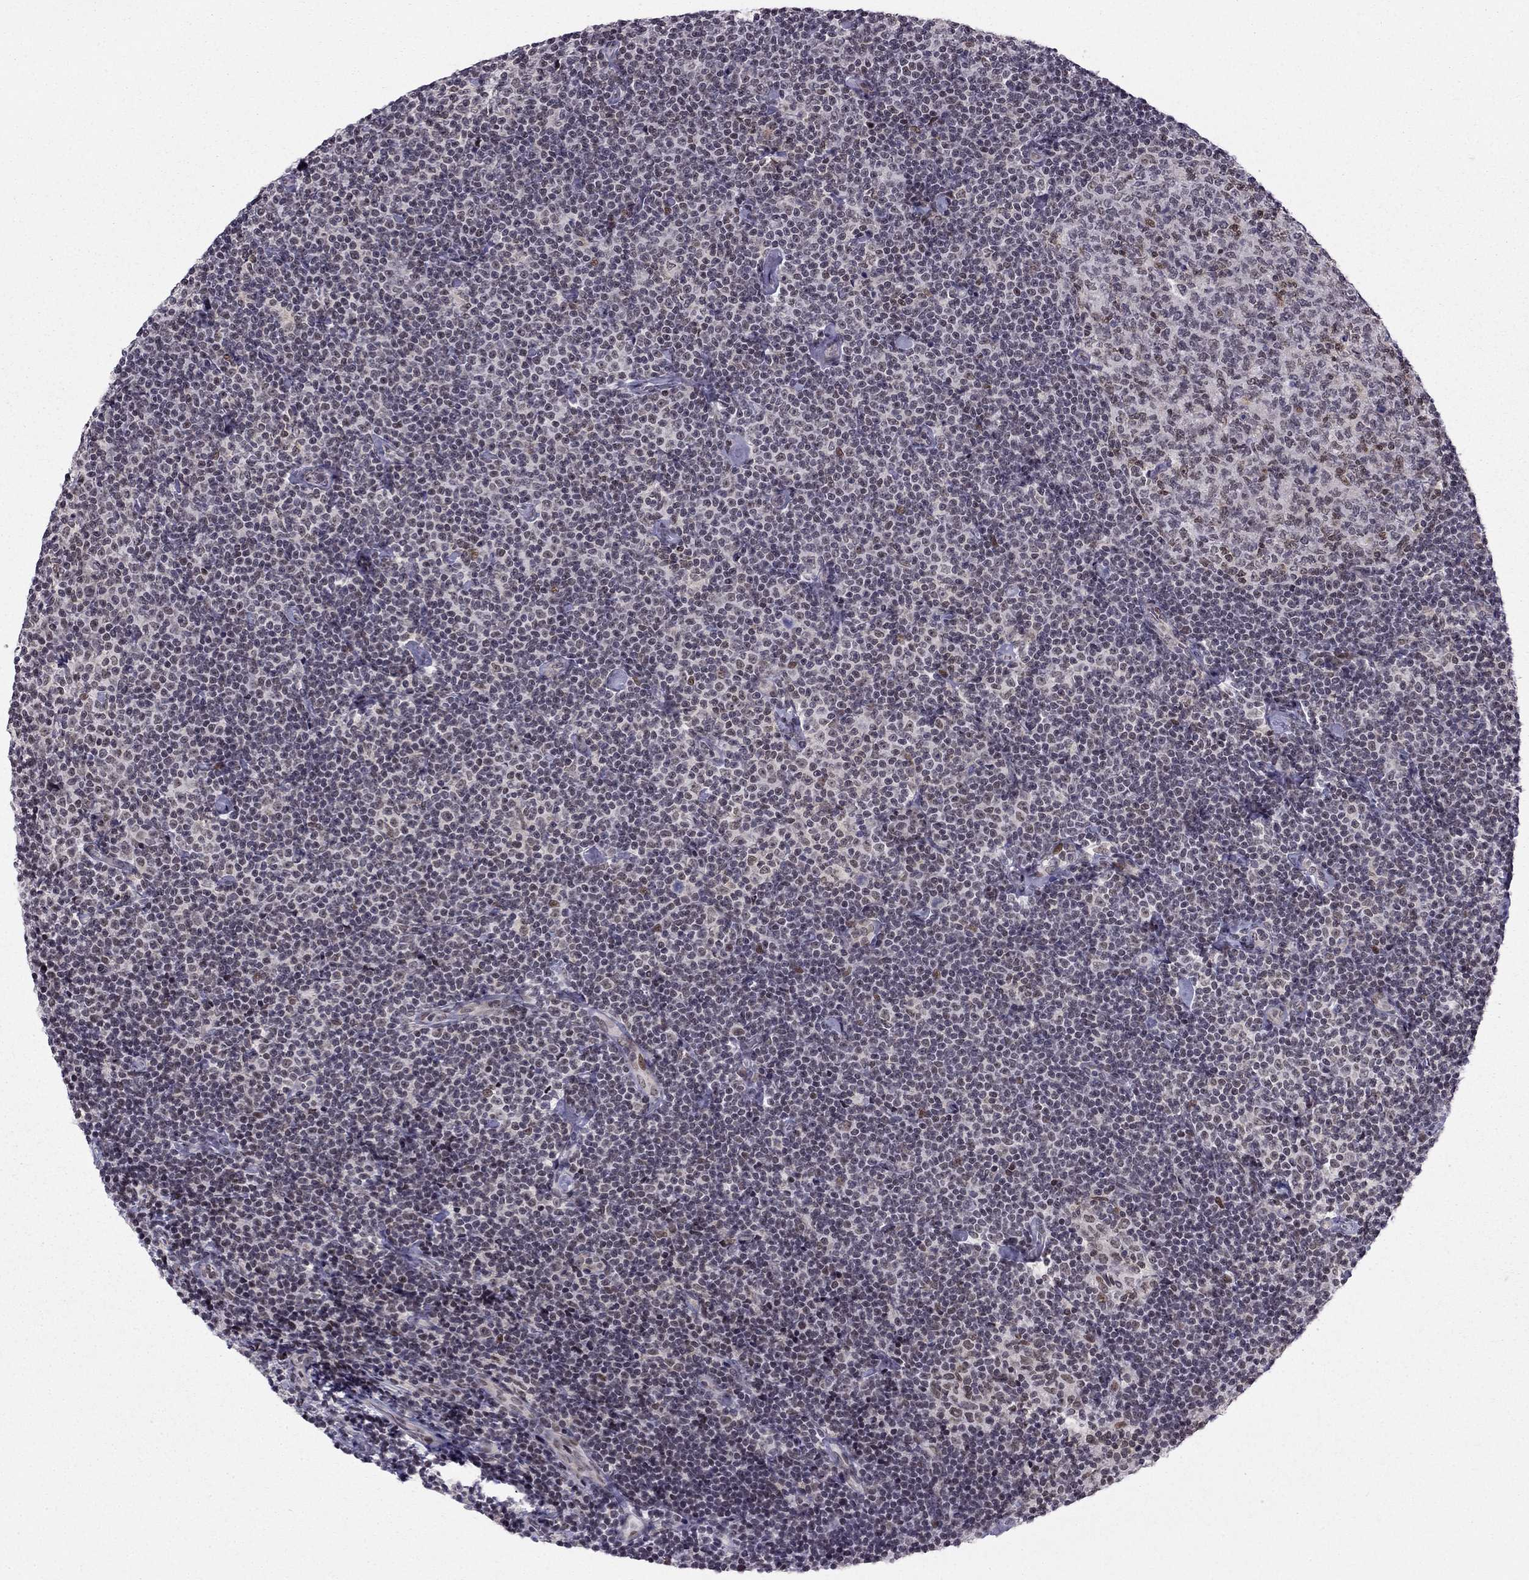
{"staining": {"intensity": "negative", "quantity": "none", "location": "none"}, "tissue": "lymphoma", "cell_type": "Tumor cells", "image_type": "cancer", "snomed": [{"axis": "morphology", "description": "Malignant lymphoma, non-Hodgkin's type, Low grade"}, {"axis": "topography", "description": "Lymph node"}], "caption": "DAB (3,3'-diaminobenzidine) immunohistochemical staining of lymphoma demonstrates no significant positivity in tumor cells. (Brightfield microscopy of DAB (3,3'-diaminobenzidine) IHC at high magnification).", "gene": "RPRD2", "patient": {"sex": "male", "age": 81}}